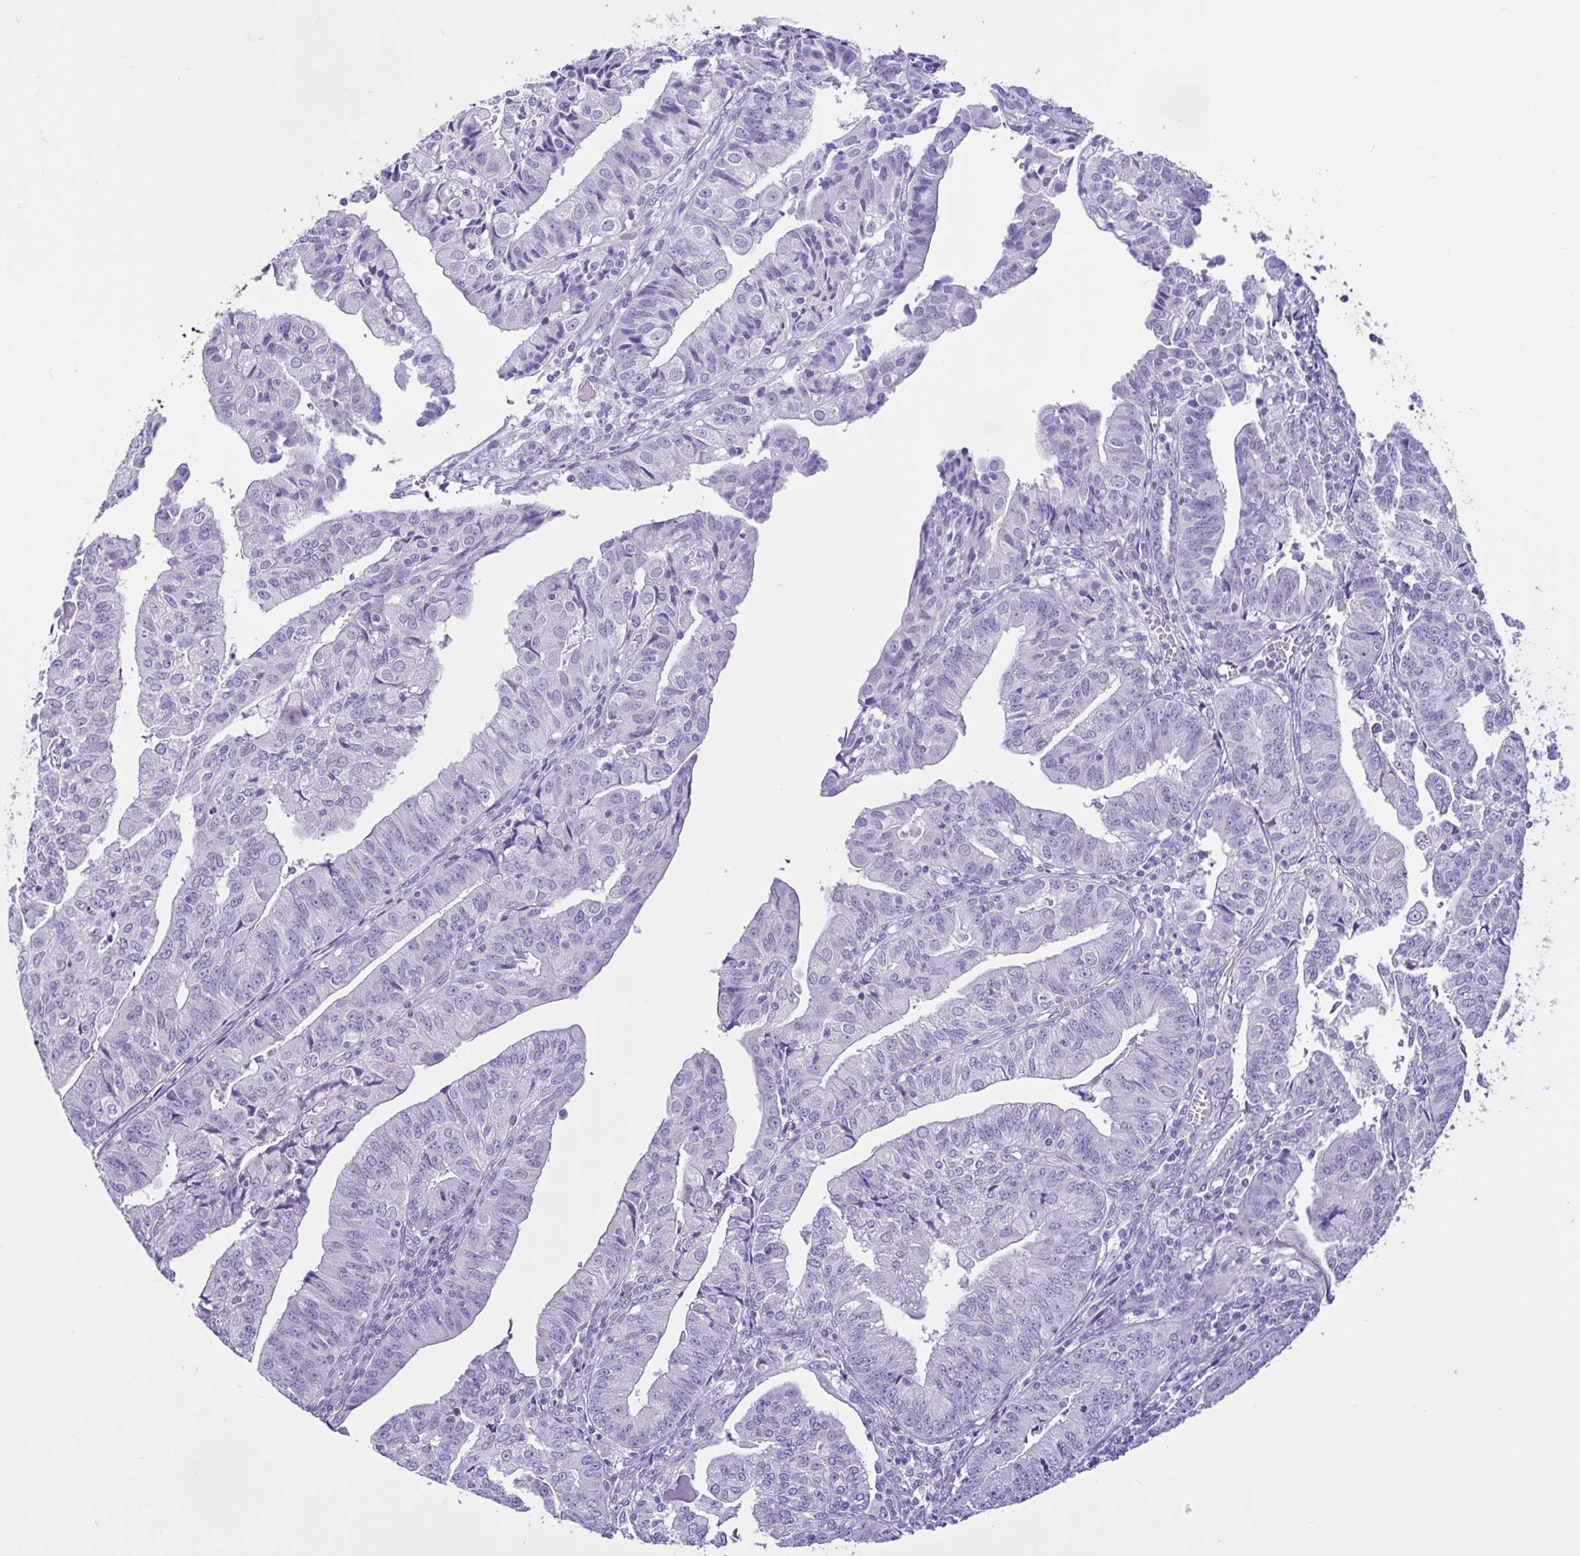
{"staining": {"intensity": "negative", "quantity": "none", "location": "none"}, "tissue": "endometrial cancer", "cell_type": "Tumor cells", "image_type": "cancer", "snomed": [{"axis": "morphology", "description": "Adenocarcinoma, NOS"}, {"axis": "topography", "description": "Endometrium"}], "caption": "DAB (3,3'-diaminobenzidine) immunohistochemical staining of human endometrial cancer (adenocarcinoma) reveals no significant staining in tumor cells.", "gene": "CYP19A1", "patient": {"sex": "female", "age": 56}}